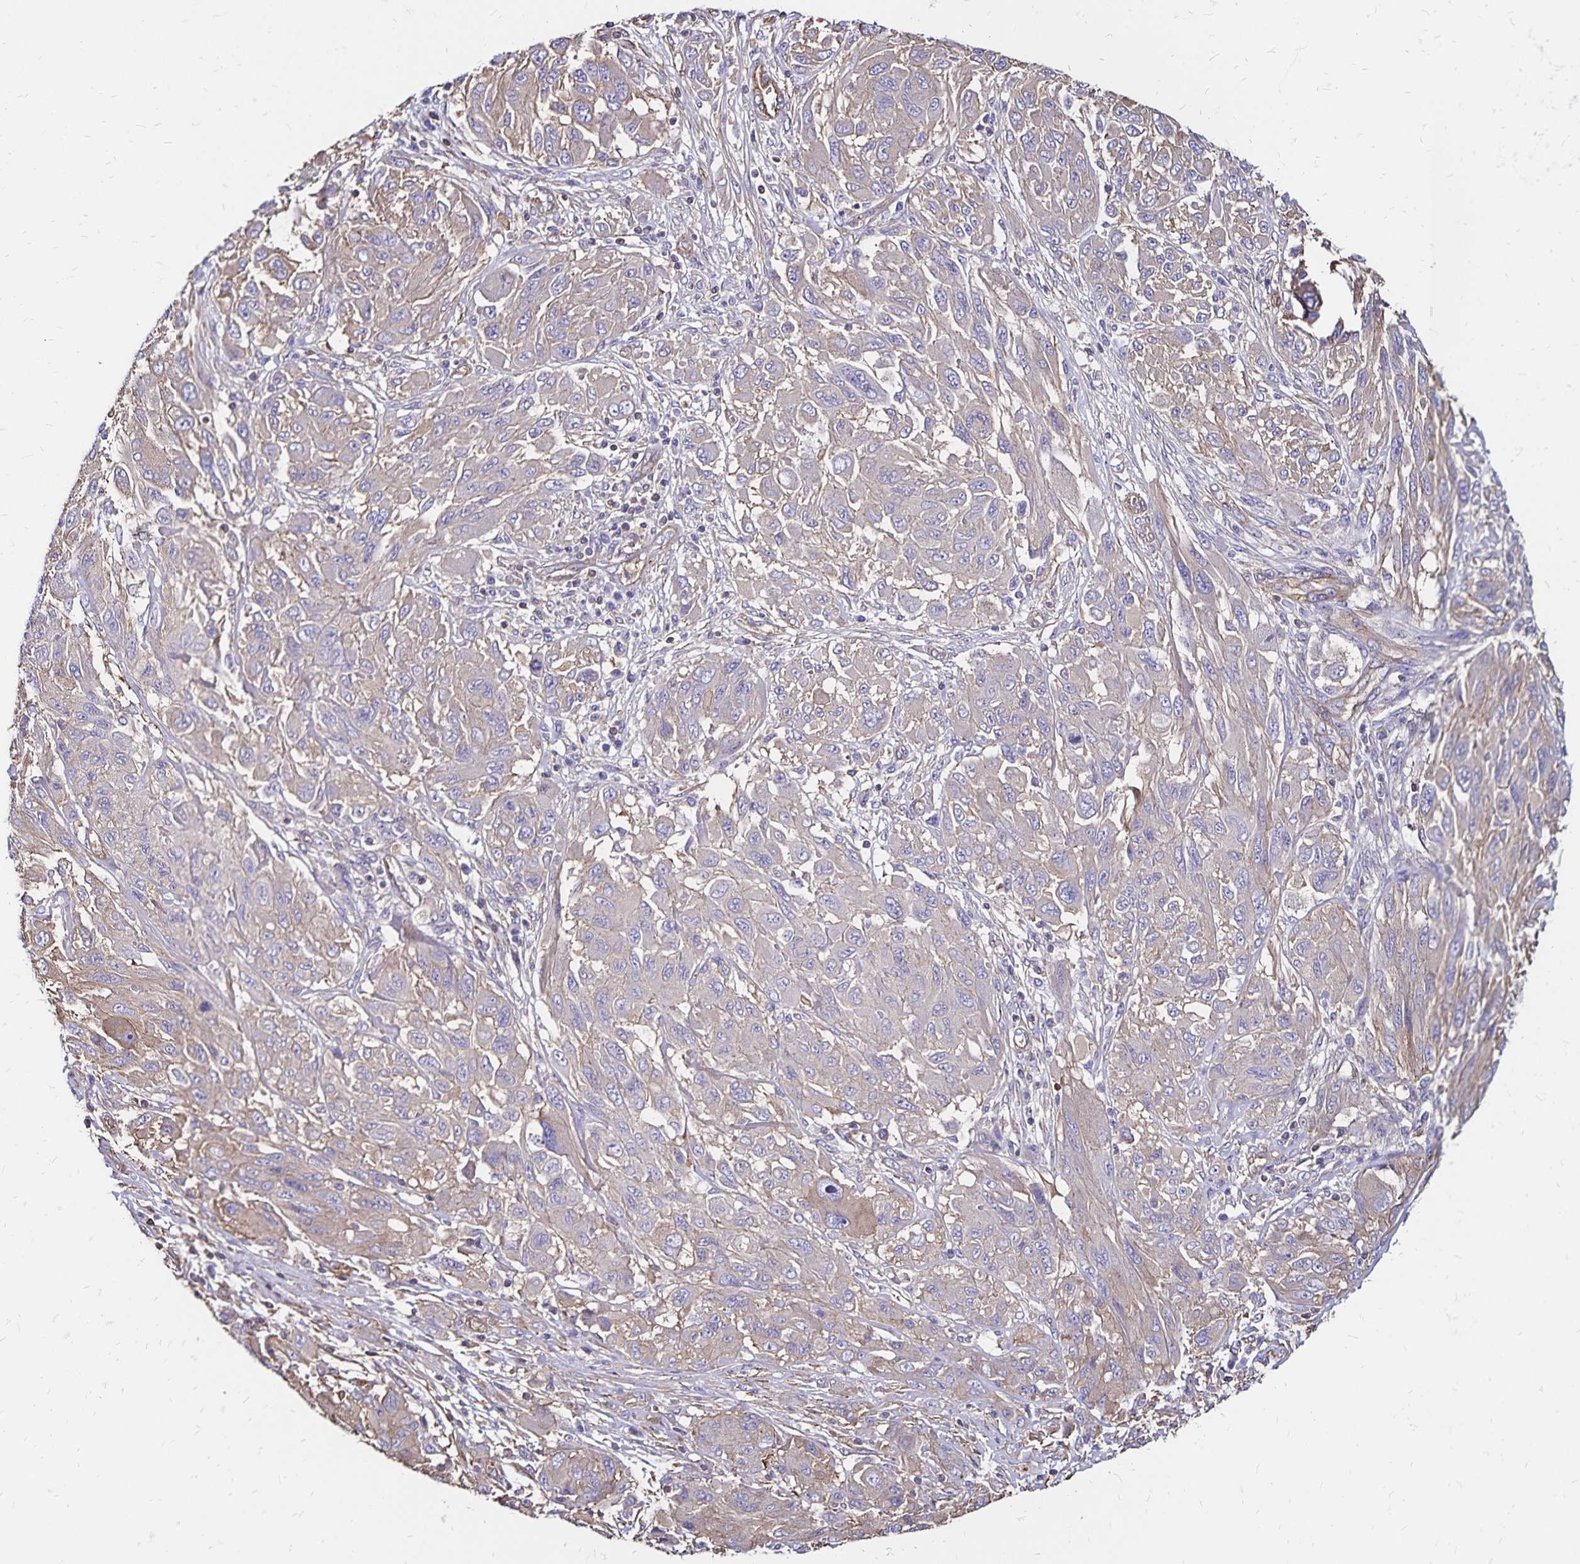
{"staining": {"intensity": "negative", "quantity": "none", "location": "none"}, "tissue": "melanoma", "cell_type": "Tumor cells", "image_type": "cancer", "snomed": [{"axis": "morphology", "description": "Malignant melanoma, NOS"}, {"axis": "topography", "description": "Skin"}], "caption": "Immunohistochemical staining of human melanoma displays no significant positivity in tumor cells. The staining was performed using DAB to visualize the protein expression in brown, while the nuclei were stained in blue with hematoxylin (Magnification: 20x).", "gene": "RPRML", "patient": {"sex": "female", "age": 91}}